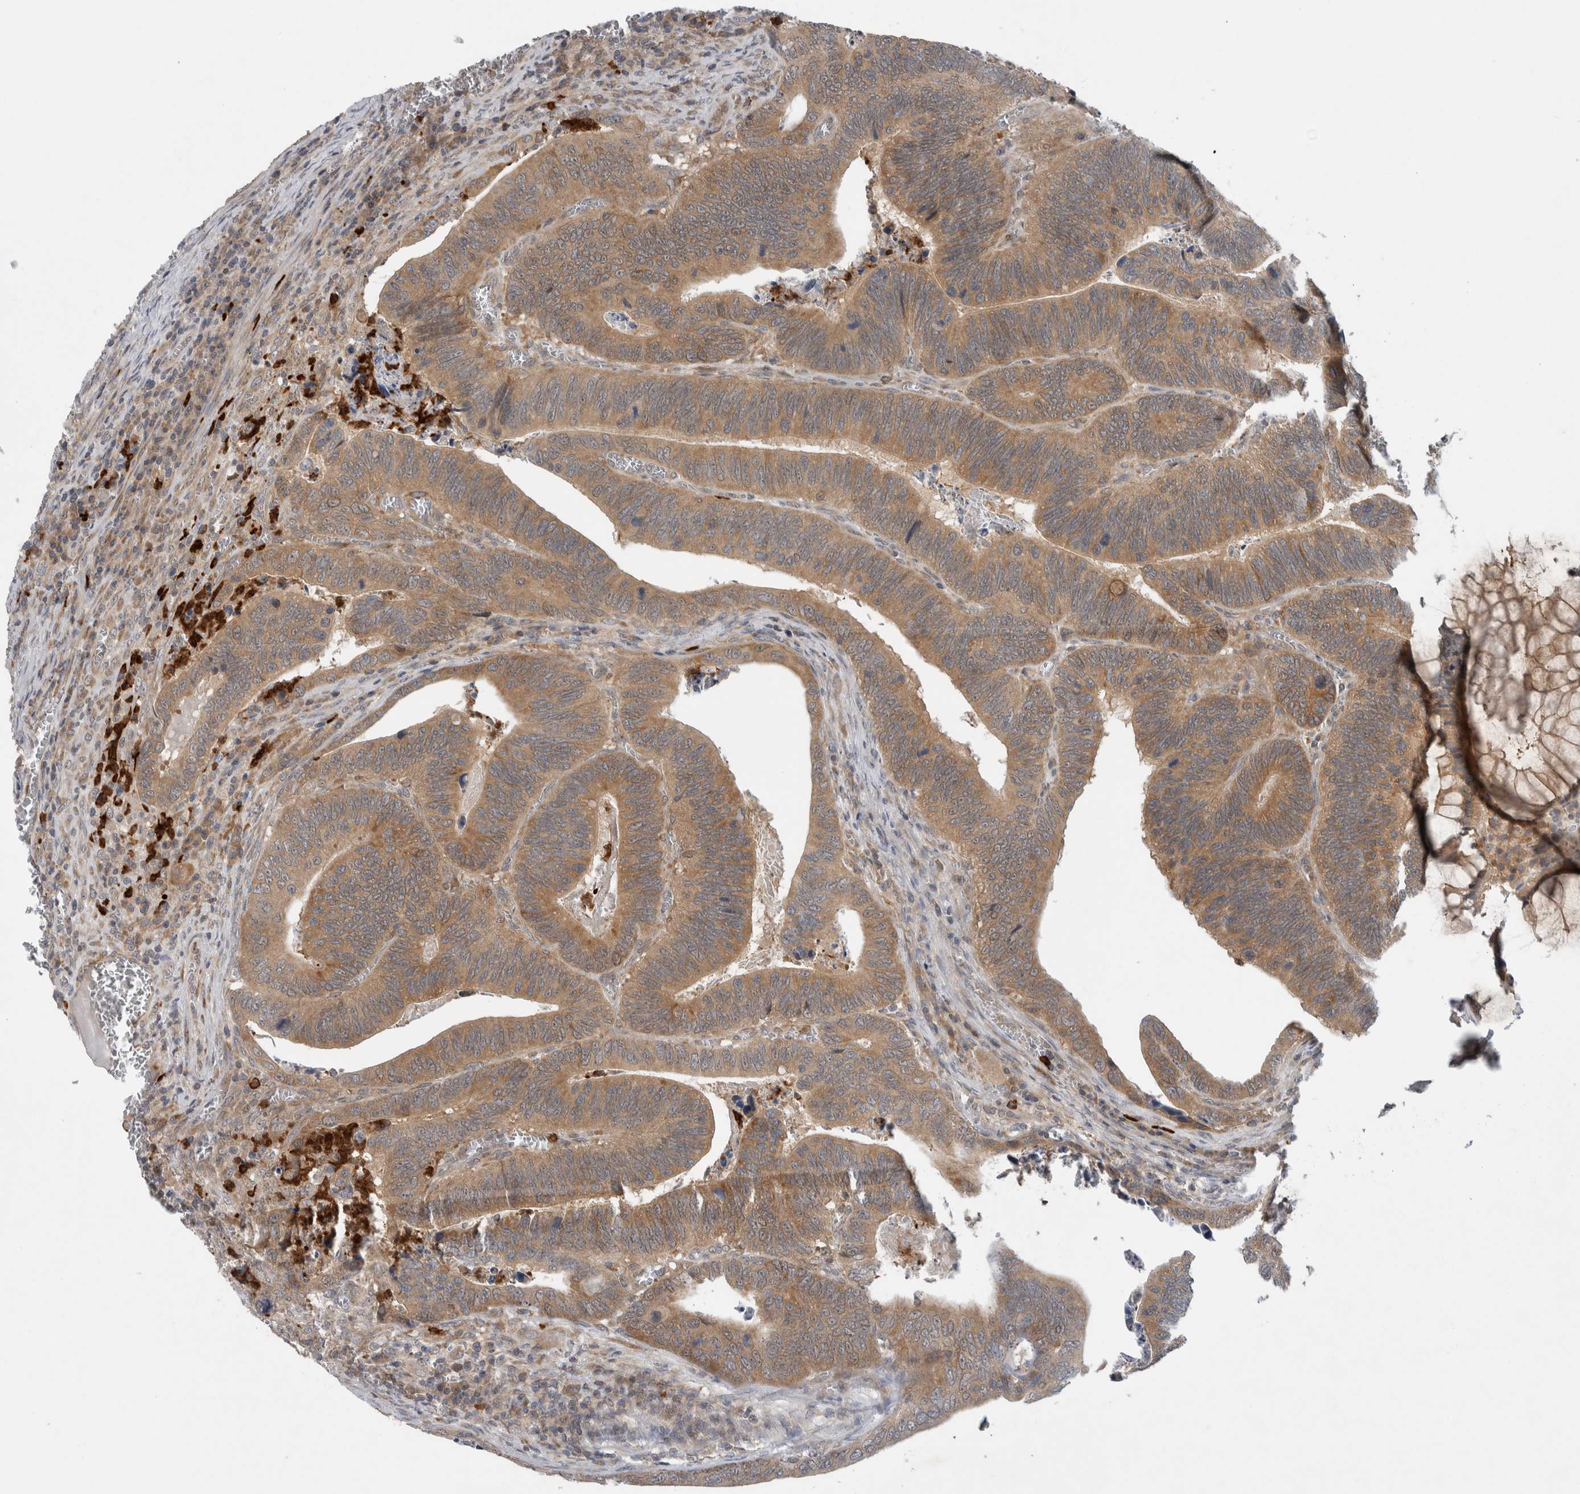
{"staining": {"intensity": "moderate", "quantity": ">75%", "location": "cytoplasmic/membranous"}, "tissue": "colorectal cancer", "cell_type": "Tumor cells", "image_type": "cancer", "snomed": [{"axis": "morphology", "description": "Inflammation, NOS"}, {"axis": "morphology", "description": "Adenocarcinoma, NOS"}, {"axis": "topography", "description": "Colon"}], "caption": "The histopathology image shows immunohistochemical staining of colorectal cancer (adenocarcinoma). There is moderate cytoplasmic/membranous positivity is identified in about >75% of tumor cells. The protein of interest is stained brown, and the nuclei are stained in blue (DAB (3,3'-diaminobenzidine) IHC with brightfield microscopy, high magnification).", "gene": "PDCD2", "patient": {"sex": "male", "age": 72}}